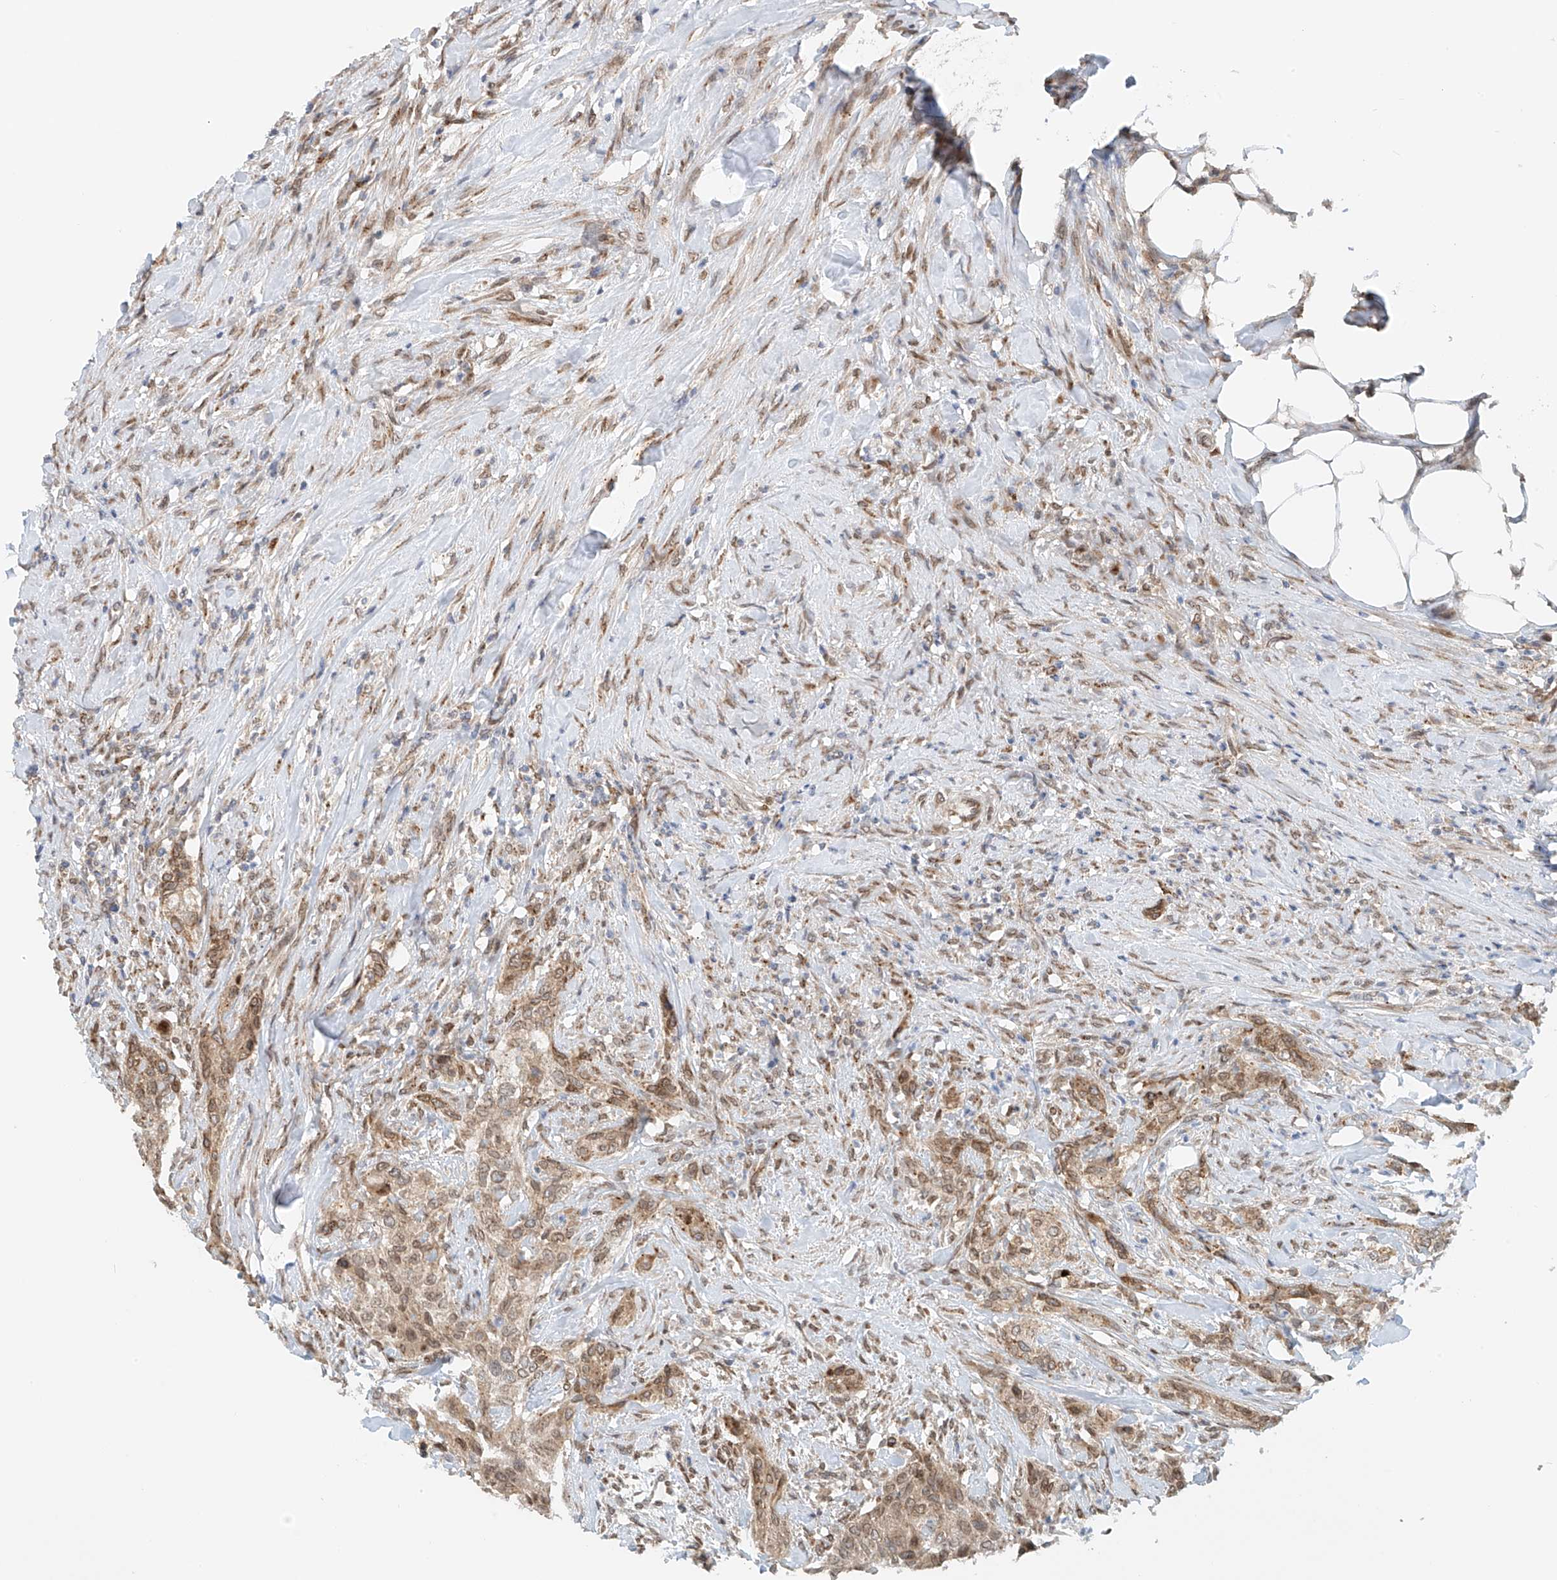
{"staining": {"intensity": "weak", "quantity": ">75%", "location": "cytoplasmic/membranous,nuclear"}, "tissue": "urothelial cancer", "cell_type": "Tumor cells", "image_type": "cancer", "snomed": [{"axis": "morphology", "description": "Urothelial carcinoma, High grade"}, {"axis": "topography", "description": "Urinary bladder"}], "caption": "IHC image of human urothelial cancer stained for a protein (brown), which demonstrates low levels of weak cytoplasmic/membranous and nuclear staining in about >75% of tumor cells.", "gene": "STARD9", "patient": {"sex": "male", "age": 35}}